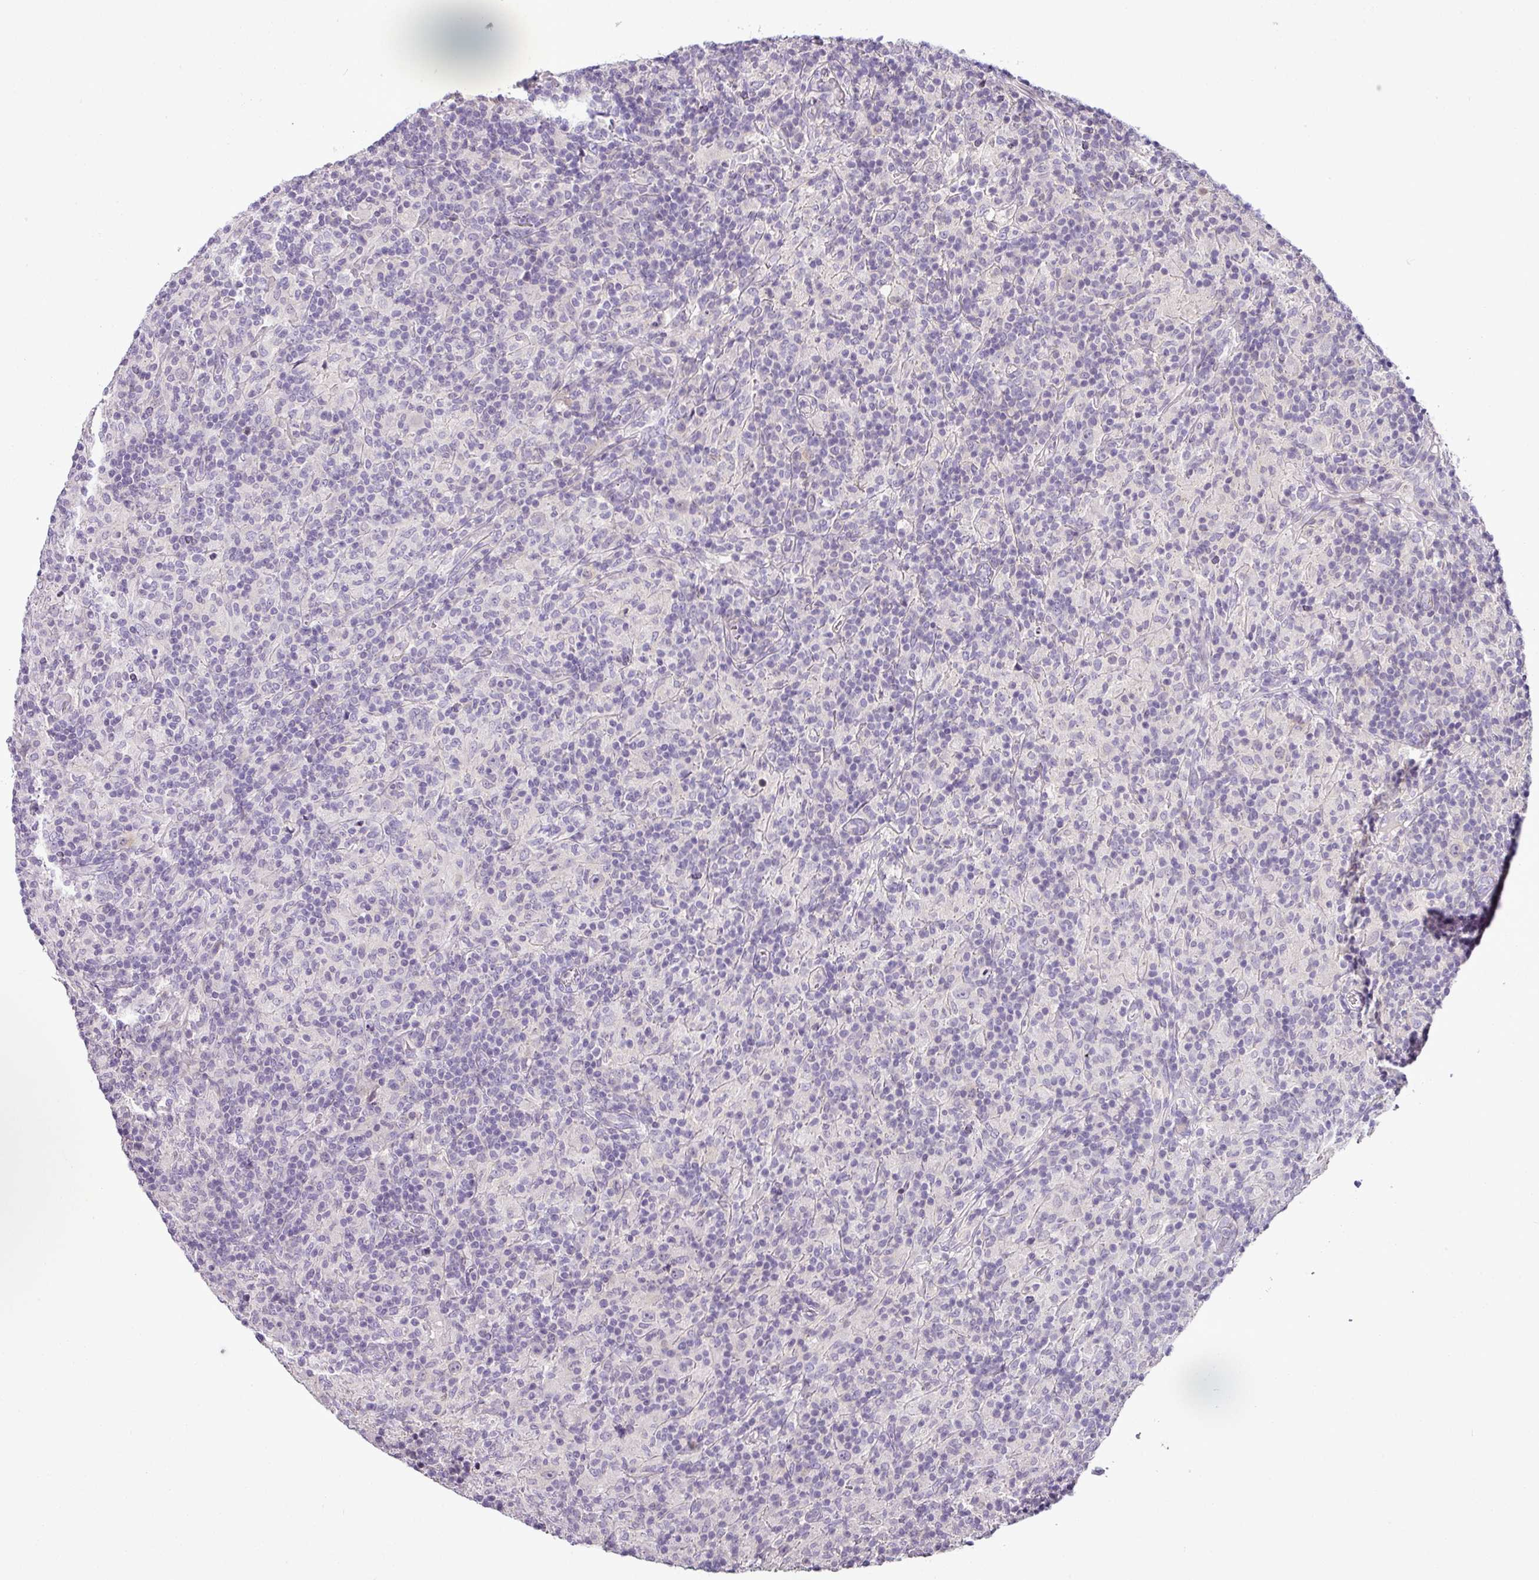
{"staining": {"intensity": "negative", "quantity": "none", "location": "none"}, "tissue": "lymphoma", "cell_type": "Tumor cells", "image_type": "cancer", "snomed": [{"axis": "morphology", "description": "Hodgkin's disease, NOS"}, {"axis": "topography", "description": "Lymph node"}], "caption": "Tumor cells show no significant staining in lymphoma.", "gene": "TEX30", "patient": {"sex": "male", "age": 70}}